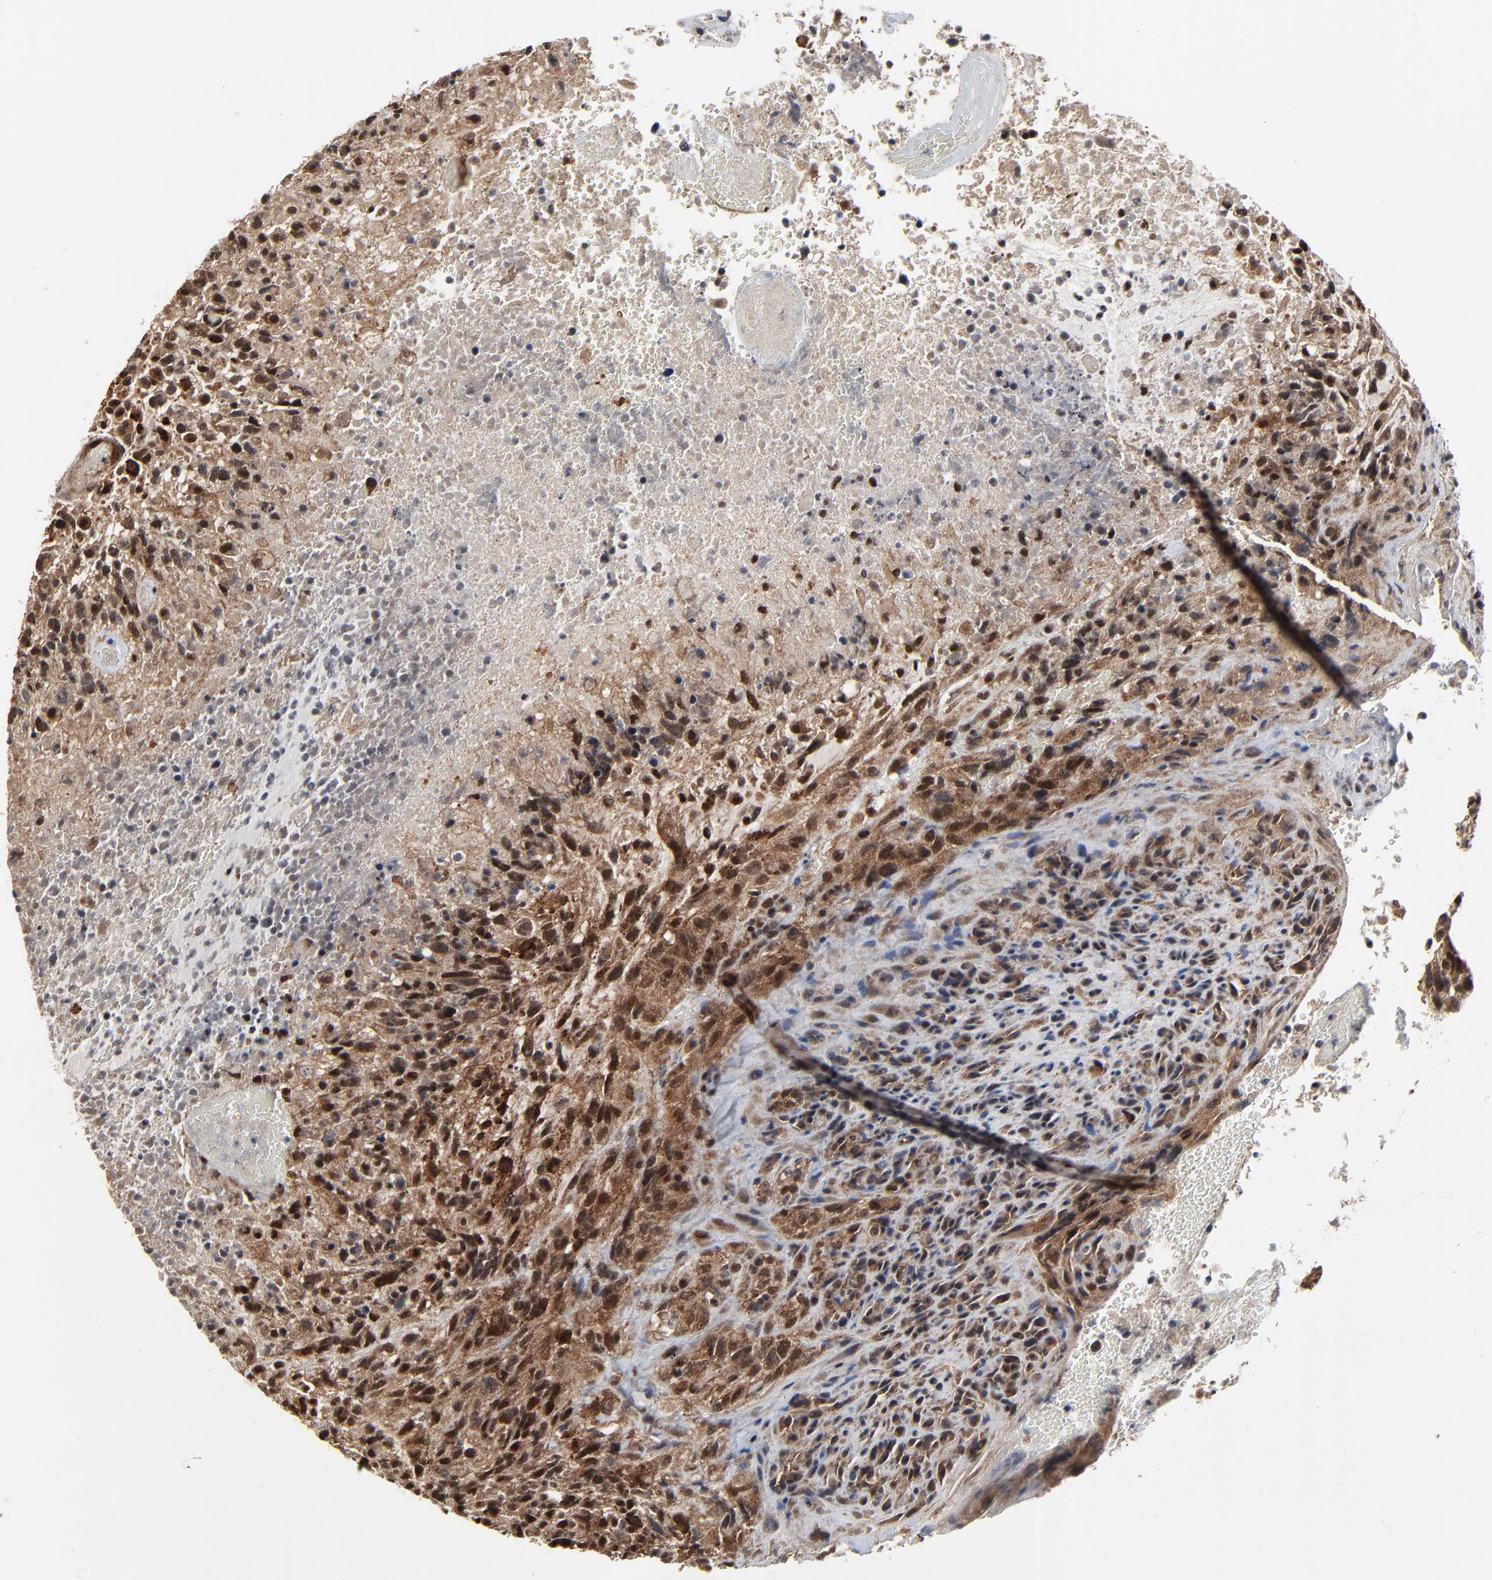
{"staining": {"intensity": "strong", "quantity": ">75%", "location": "cytoplasmic/membranous,nuclear"}, "tissue": "glioma", "cell_type": "Tumor cells", "image_type": "cancer", "snomed": [{"axis": "morphology", "description": "Glioma, malignant, High grade"}, {"axis": "topography", "description": "Brain"}], "caption": "Tumor cells exhibit high levels of strong cytoplasmic/membranous and nuclear expression in about >75% of cells in human malignant glioma (high-grade). (Stains: DAB in brown, nuclei in blue, Microscopy: brightfield microscopy at high magnification).", "gene": "RHOJ", "patient": {"sex": "male", "age": 72}}